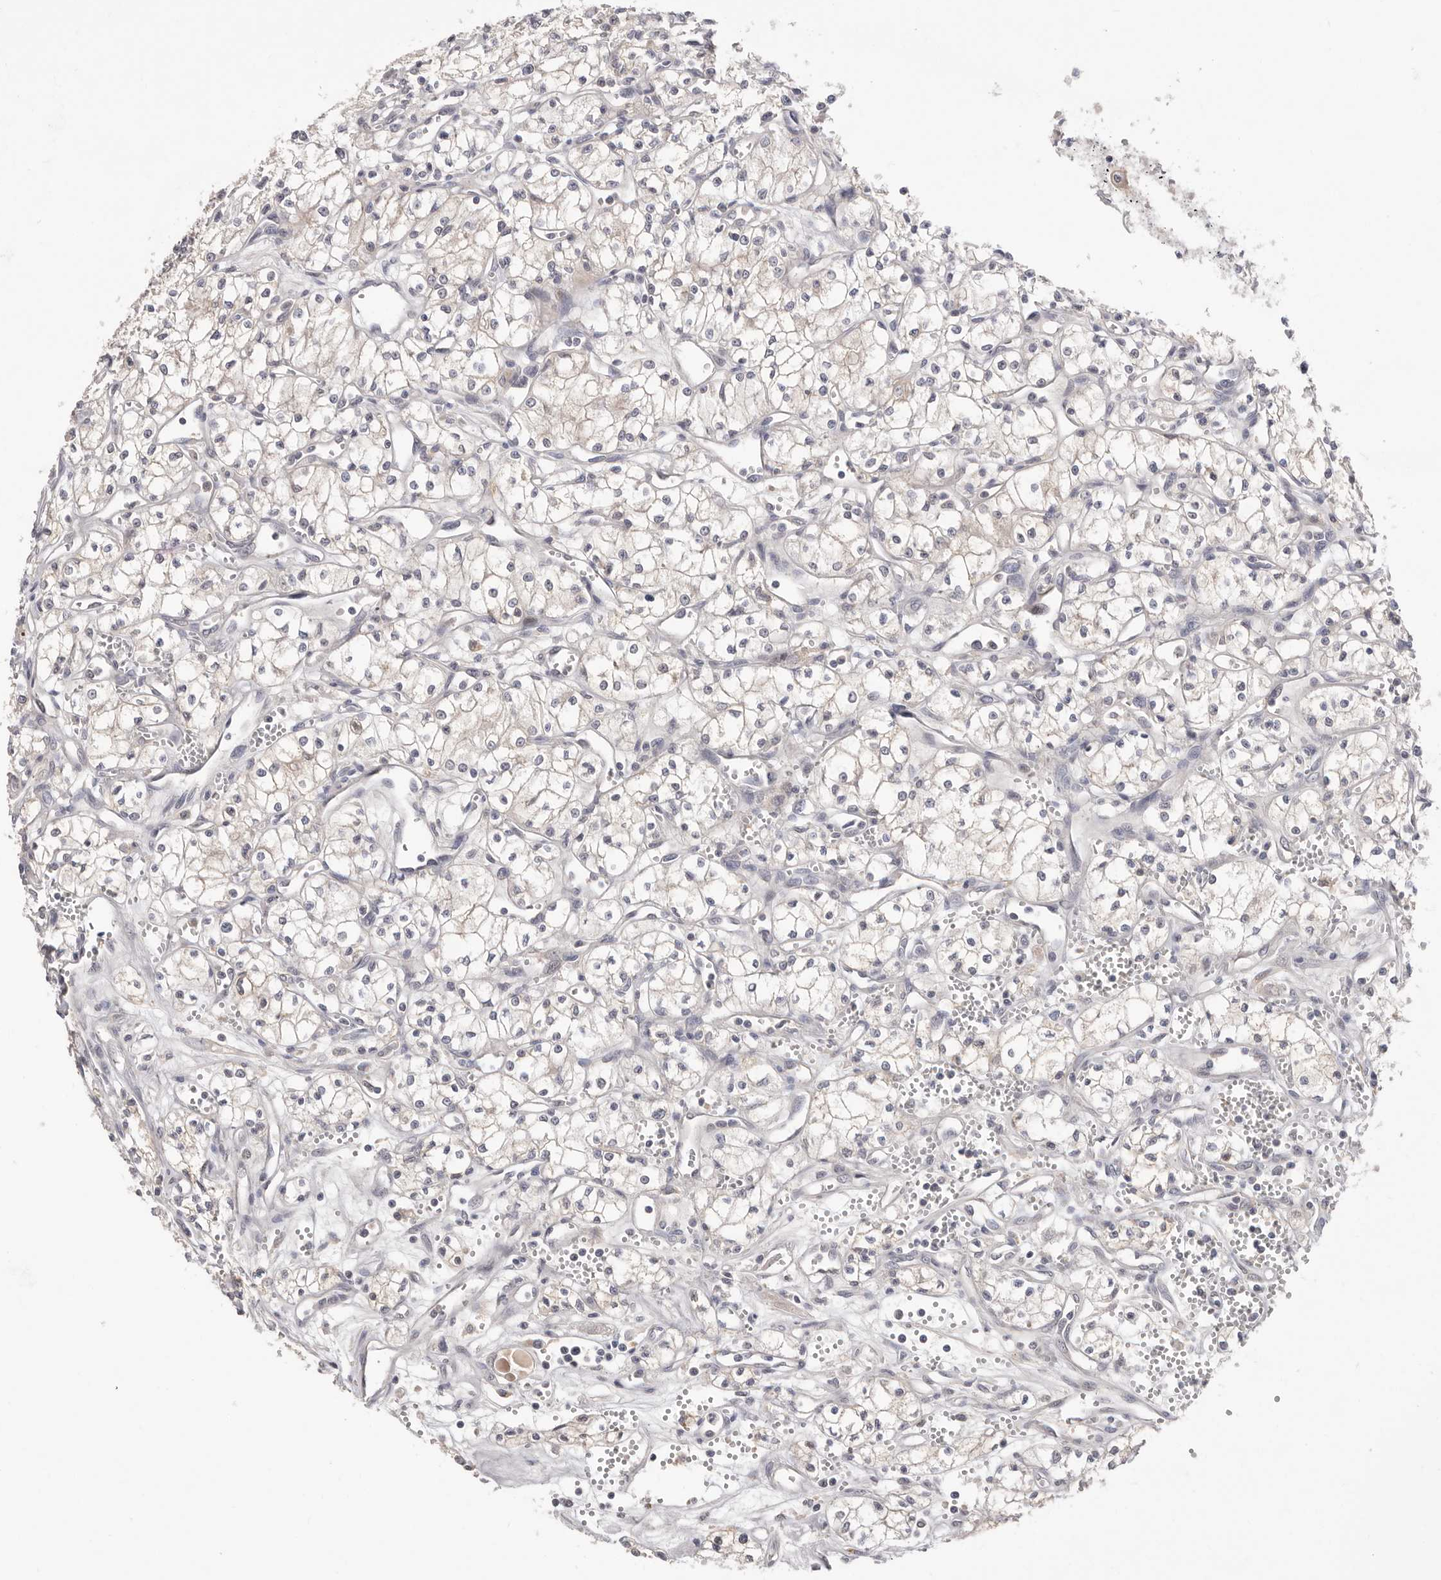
{"staining": {"intensity": "negative", "quantity": "none", "location": "none"}, "tissue": "renal cancer", "cell_type": "Tumor cells", "image_type": "cancer", "snomed": [{"axis": "morphology", "description": "Adenocarcinoma, NOS"}, {"axis": "topography", "description": "Kidney"}], "caption": "This is an immunohistochemistry micrograph of renal cancer. There is no staining in tumor cells.", "gene": "DOP1A", "patient": {"sex": "male", "age": 59}}